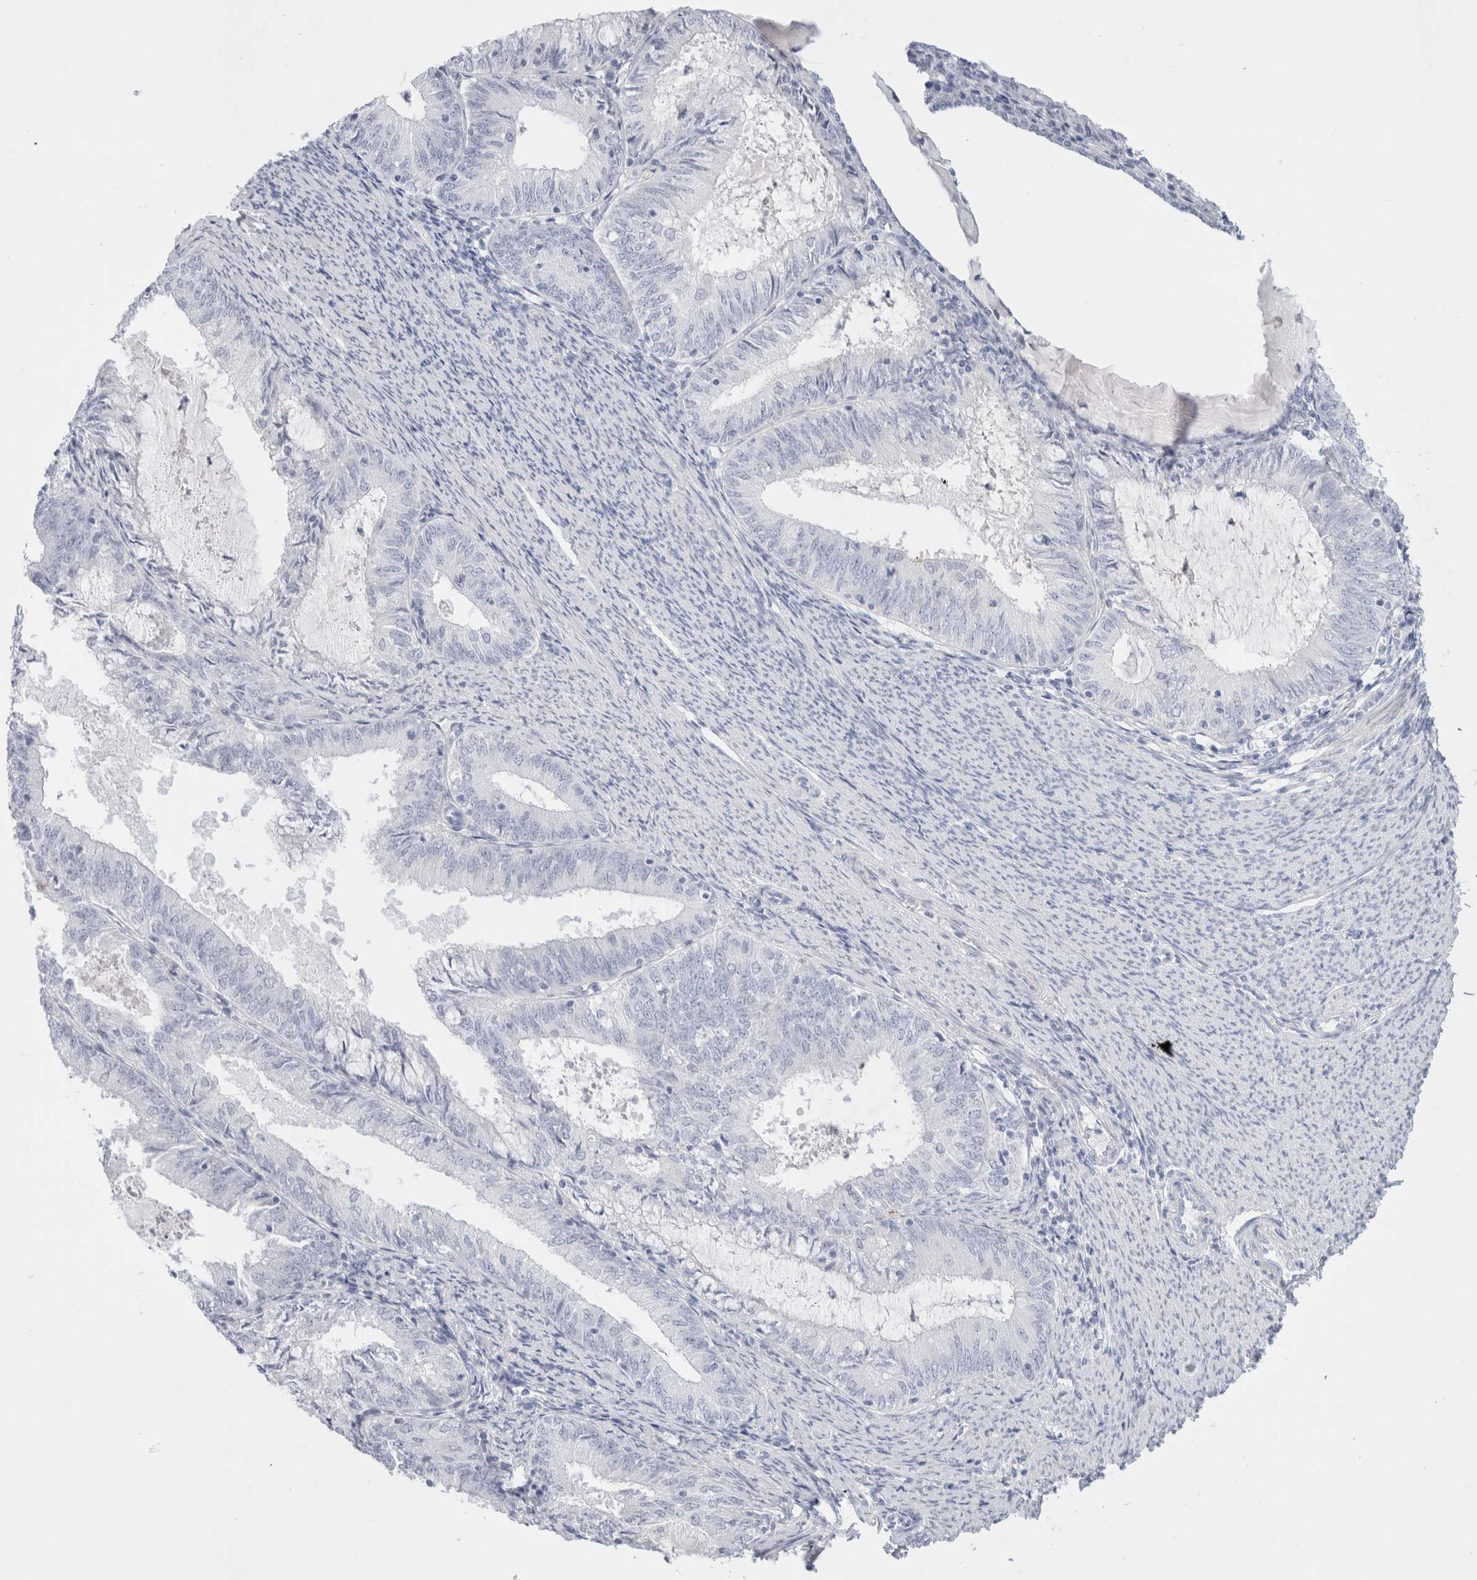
{"staining": {"intensity": "negative", "quantity": "none", "location": "none"}, "tissue": "endometrial cancer", "cell_type": "Tumor cells", "image_type": "cancer", "snomed": [{"axis": "morphology", "description": "Adenocarcinoma, NOS"}, {"axis": "topography", "description": "Endometrium"}], "caption": "IHC of human adenocarcinoma (endometrial) displays no positivity in tumor cells.", "gene": "MUC15", "patient": {"sex": "female", "age": 57}}